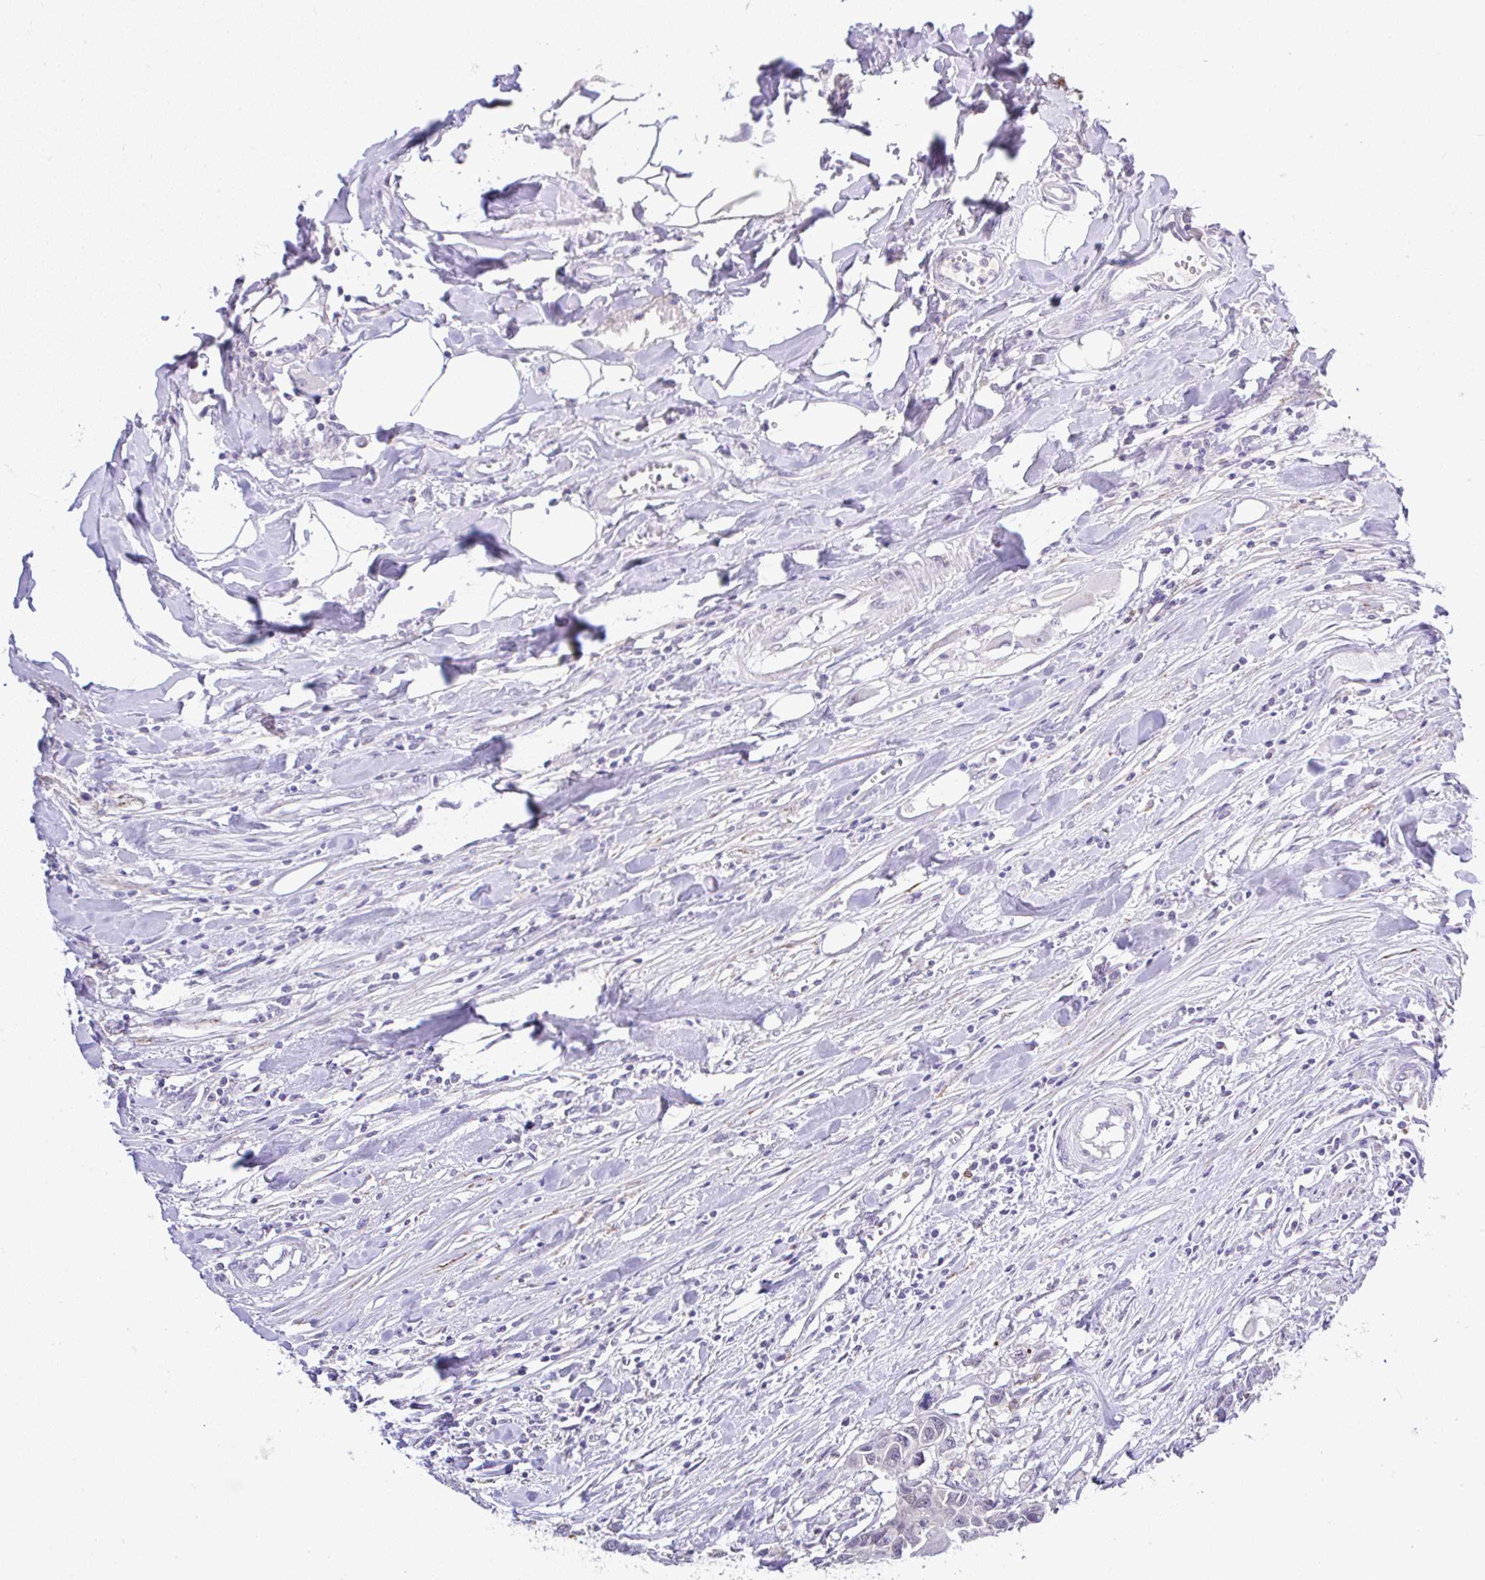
{"staining": {"intensity": "negative", "quantity": "none", "location": "none"}, "tissue": "colorectal cancer", "cell_type": "Tumor cells", "image_type": "cancer", "snomed": [{"axis": "morphology", "description": "Adenocarcinoma, NOS"}, {"axis": "topography", "description": "Colon"}], "caption": "The micrograph exhibits no staining of tumor cells in colorectal cancer (adenocarcinoma). Nuclei are stained in blue.", "gene": "CTU1", "patient": {"sex": "male", "age": 77}}